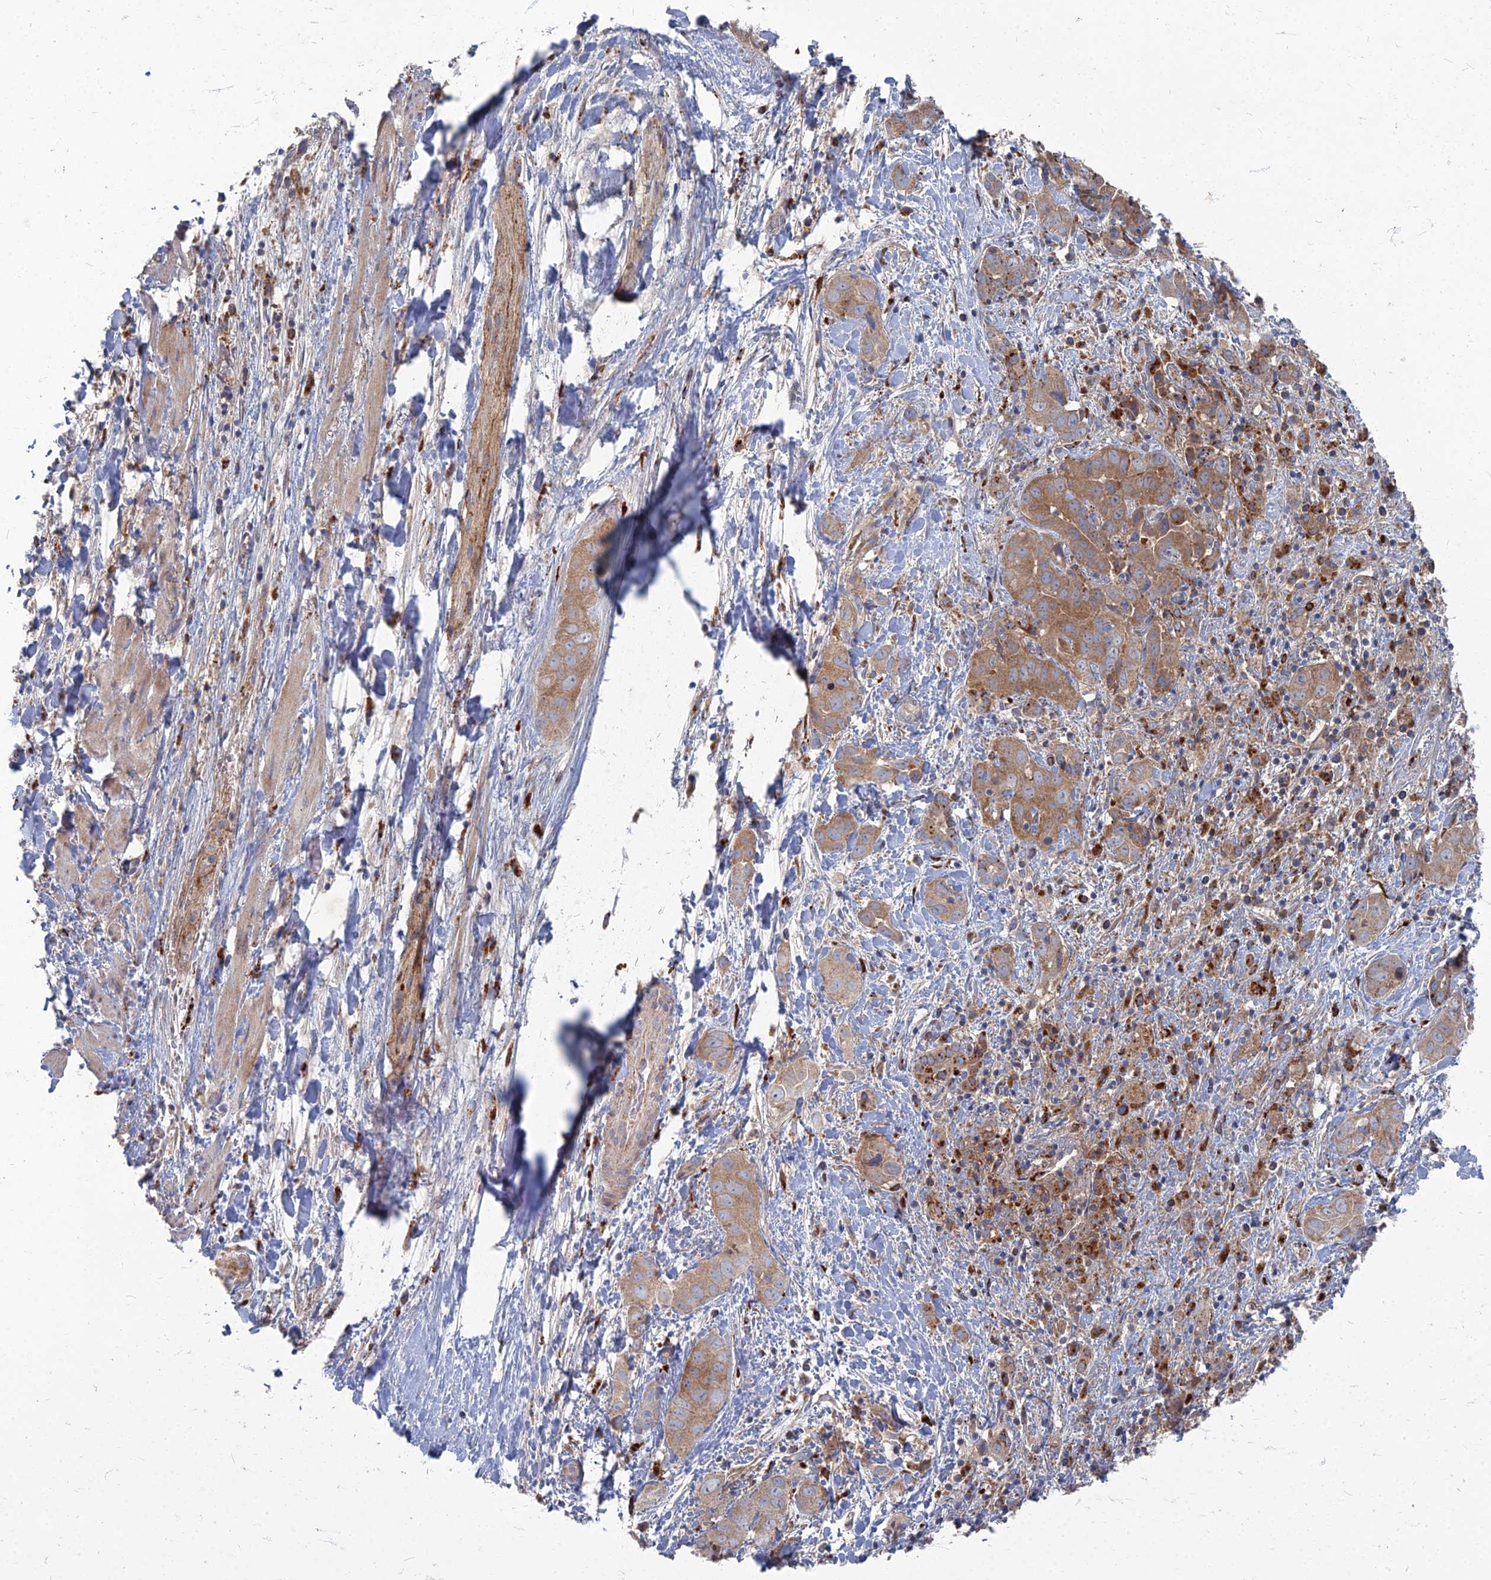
{"staining": {"intensity": "moderate", "quantity": ">75%", "location": "cytoplasmic/membranous"}, "tissue": "liver cancer", "cell_type": "Tumor cells", "image_type": "cancer", "snomed": [{"axis": "morphology", "description": "Cholangiocarcinoma"}, {"axis": "topography", "description": "Liver"}], "caption": "Immunohistochemical staining of cholangiocarcinoma (liver) shows moderate cytoplasmic/membranous protein staining in approximately >75% of tumor cells. (DAB = brown stain, brightfield microscopy at high magnification).", "gene": "PPCDC", "patient": {"sex": "female", "age": 52}}